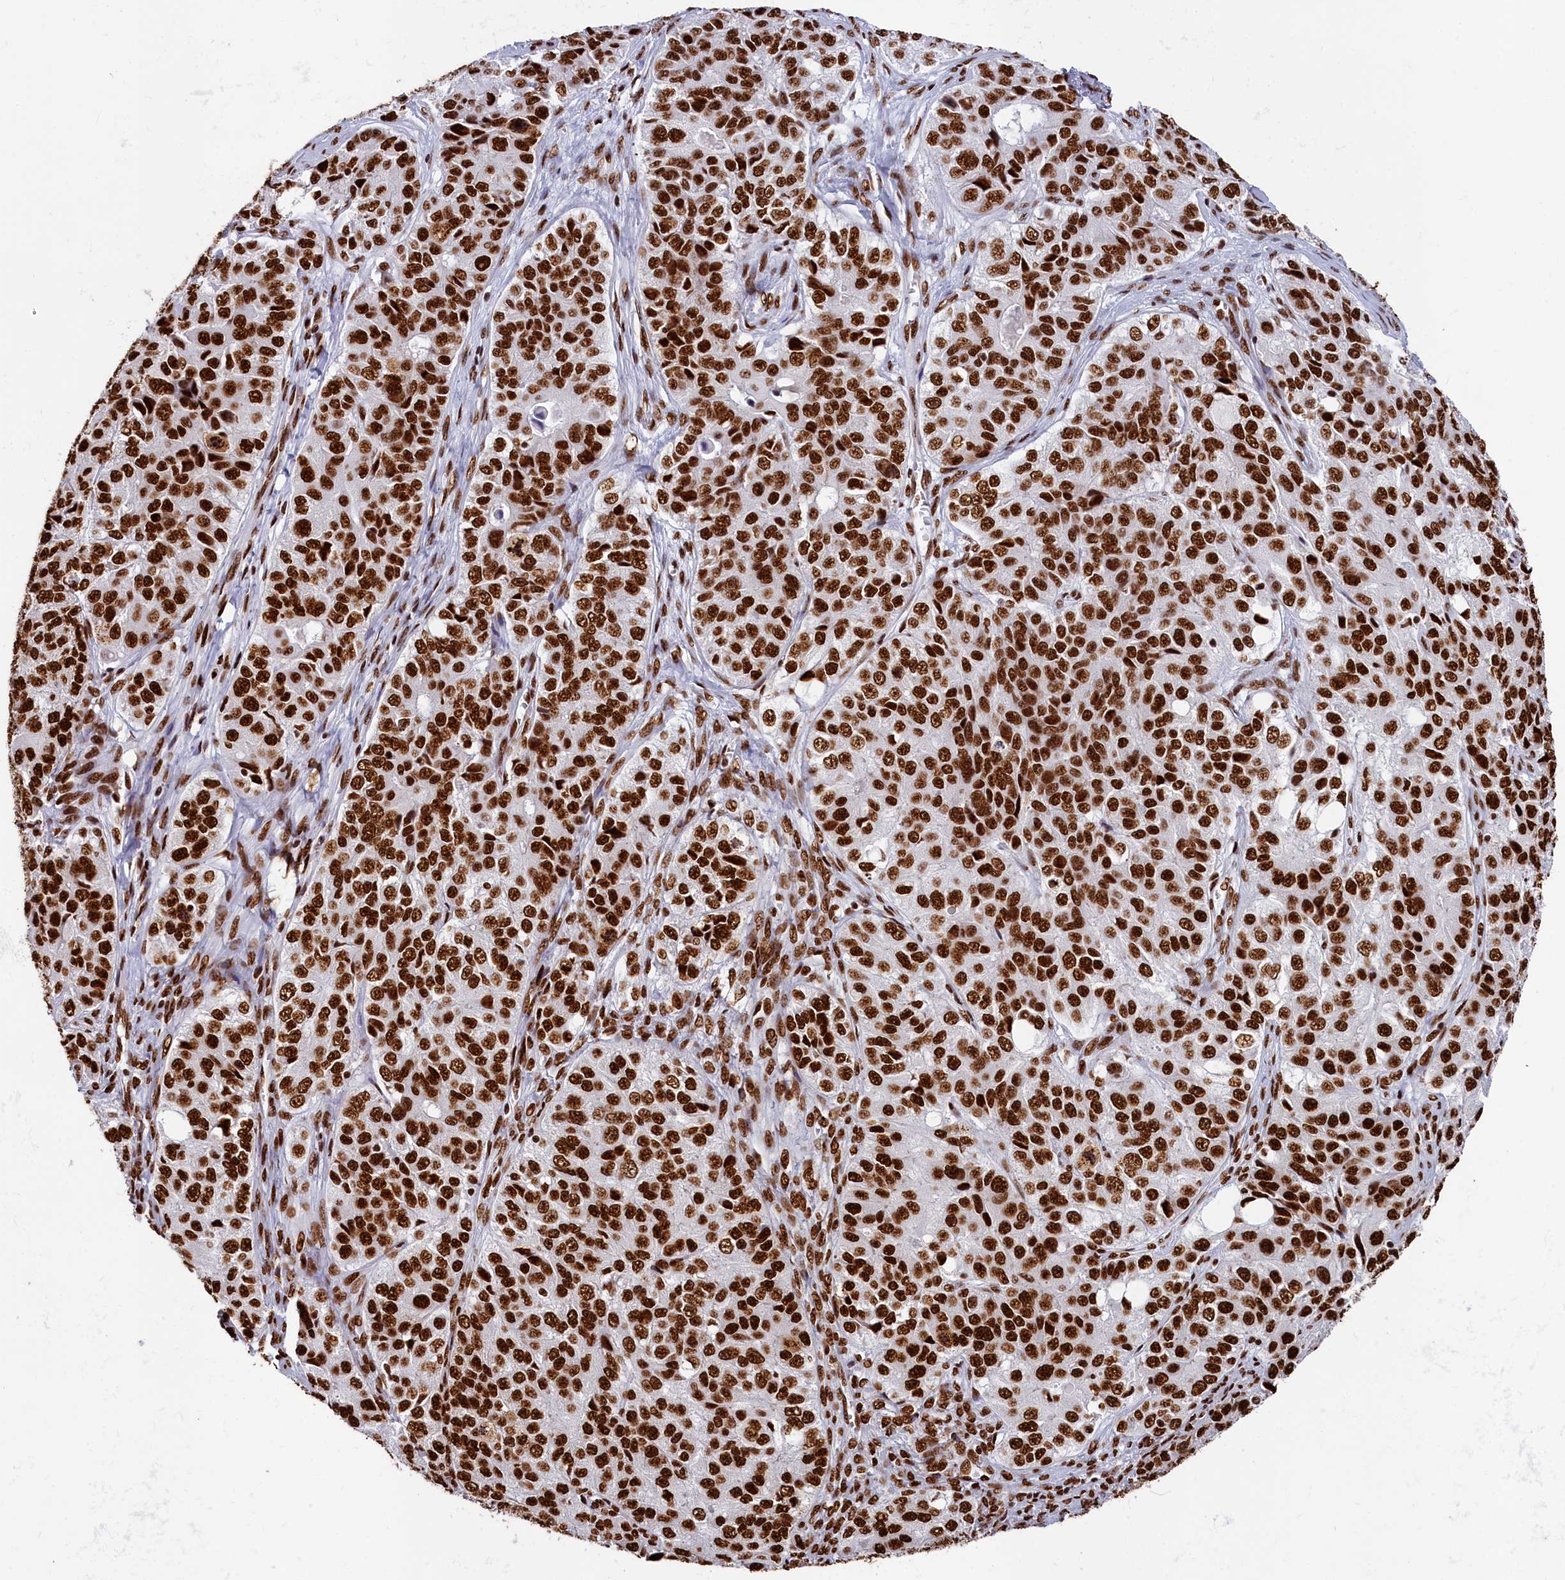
{"staining": {"intensity": "strong", "quantity": ">75%", "location": "nuclear"}, "tissue": "ovarian cancer", "cell_type": "Tumor cells", "image_type": "cancer", "snomed": [{"axis": "morphology", "description": "Carcinoma, endometroid"}, {"axis": "topography", "description": "Ovary"}], "caption": "Strong nuclear protein positivity is seen in about >75% of tumor cells in ovarian endometroid carcinoma.", "gene": "SNRNP70", "patient": {"sex": "female", "age": 51}}